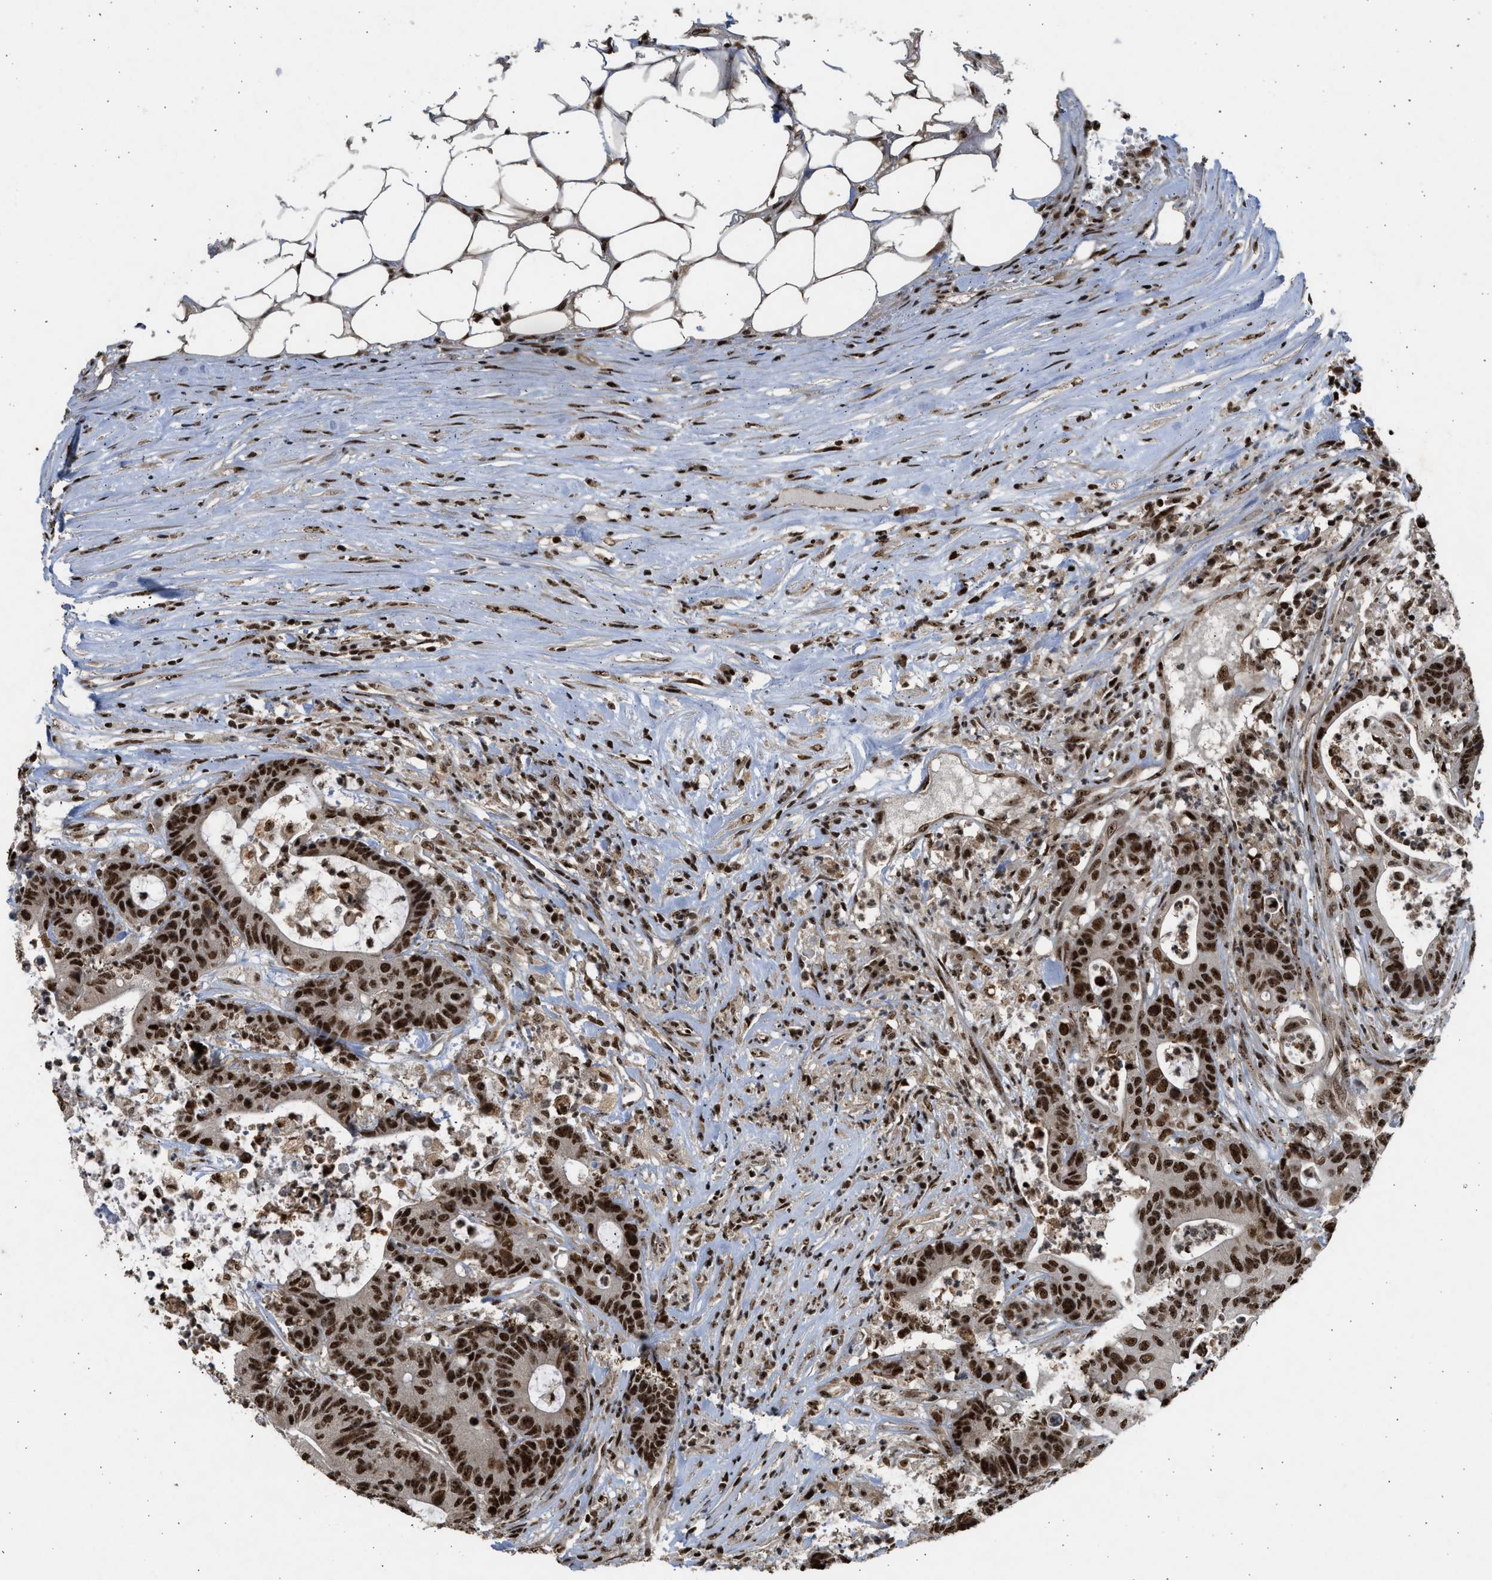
{"staining": {"intensity": "strong", "quantity": ">75%", "location": "nuclear"}, "tissue": "colorectal cancer", "cell_type": "Tumor cells", "image_type": "cancer", "snomed": [{"axis": "morphology", "description": "Adenocarcinoma, NOS"}, {"axis": "topography", "description": "Colon"}], "caption": "A micrograph showing strong nuclear staining in approximately >75% of tumor cells in adenocarcinoma (colorectal), as visualized by brown immunohistochemical staining.", "gene": "TFDP2", "patient": {"sex": "female", "age": 84}}